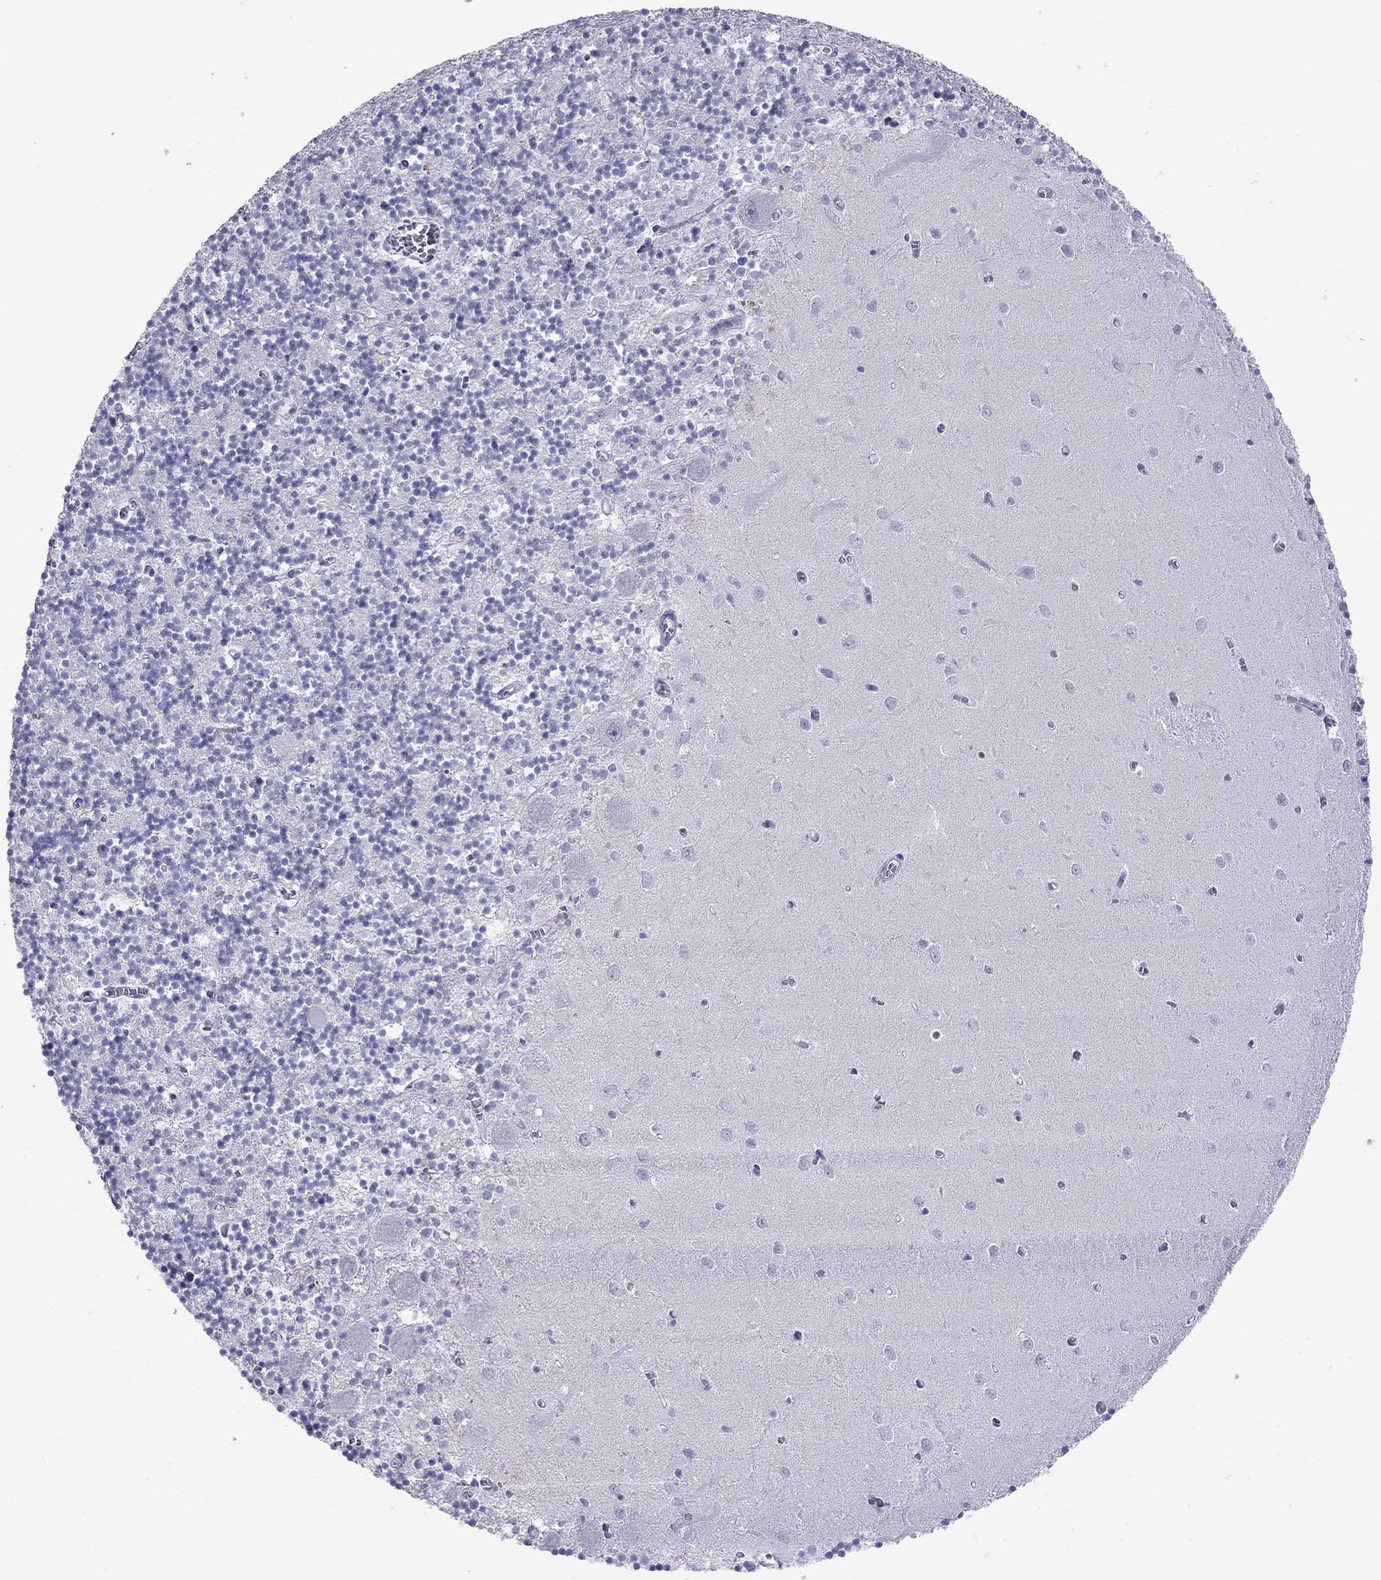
{"staining": {"intensity": "negative", "quantity": "none", "location": "none"}, "tissue": "cerebellum", "cell_type": "Cells in granular layer", "image_type": "normal", "snomed": [{"axis": "morphology", "description": "Normal tissue, NOS"}, {"axis": "topography", "description": "Cerebellum"}], "caption": "The IHC micrograph has no significant staining in cells in granular layer of cerebellum. The staining was performed using DAB (3,3'-diaminobenzidine) to visualize the protein expression in brown, while the nuclei were stained in blue with hematoxylin (Magnification: 20x).", "gene": "STAG3", "patient": {"sex": "female", "age": 64}}